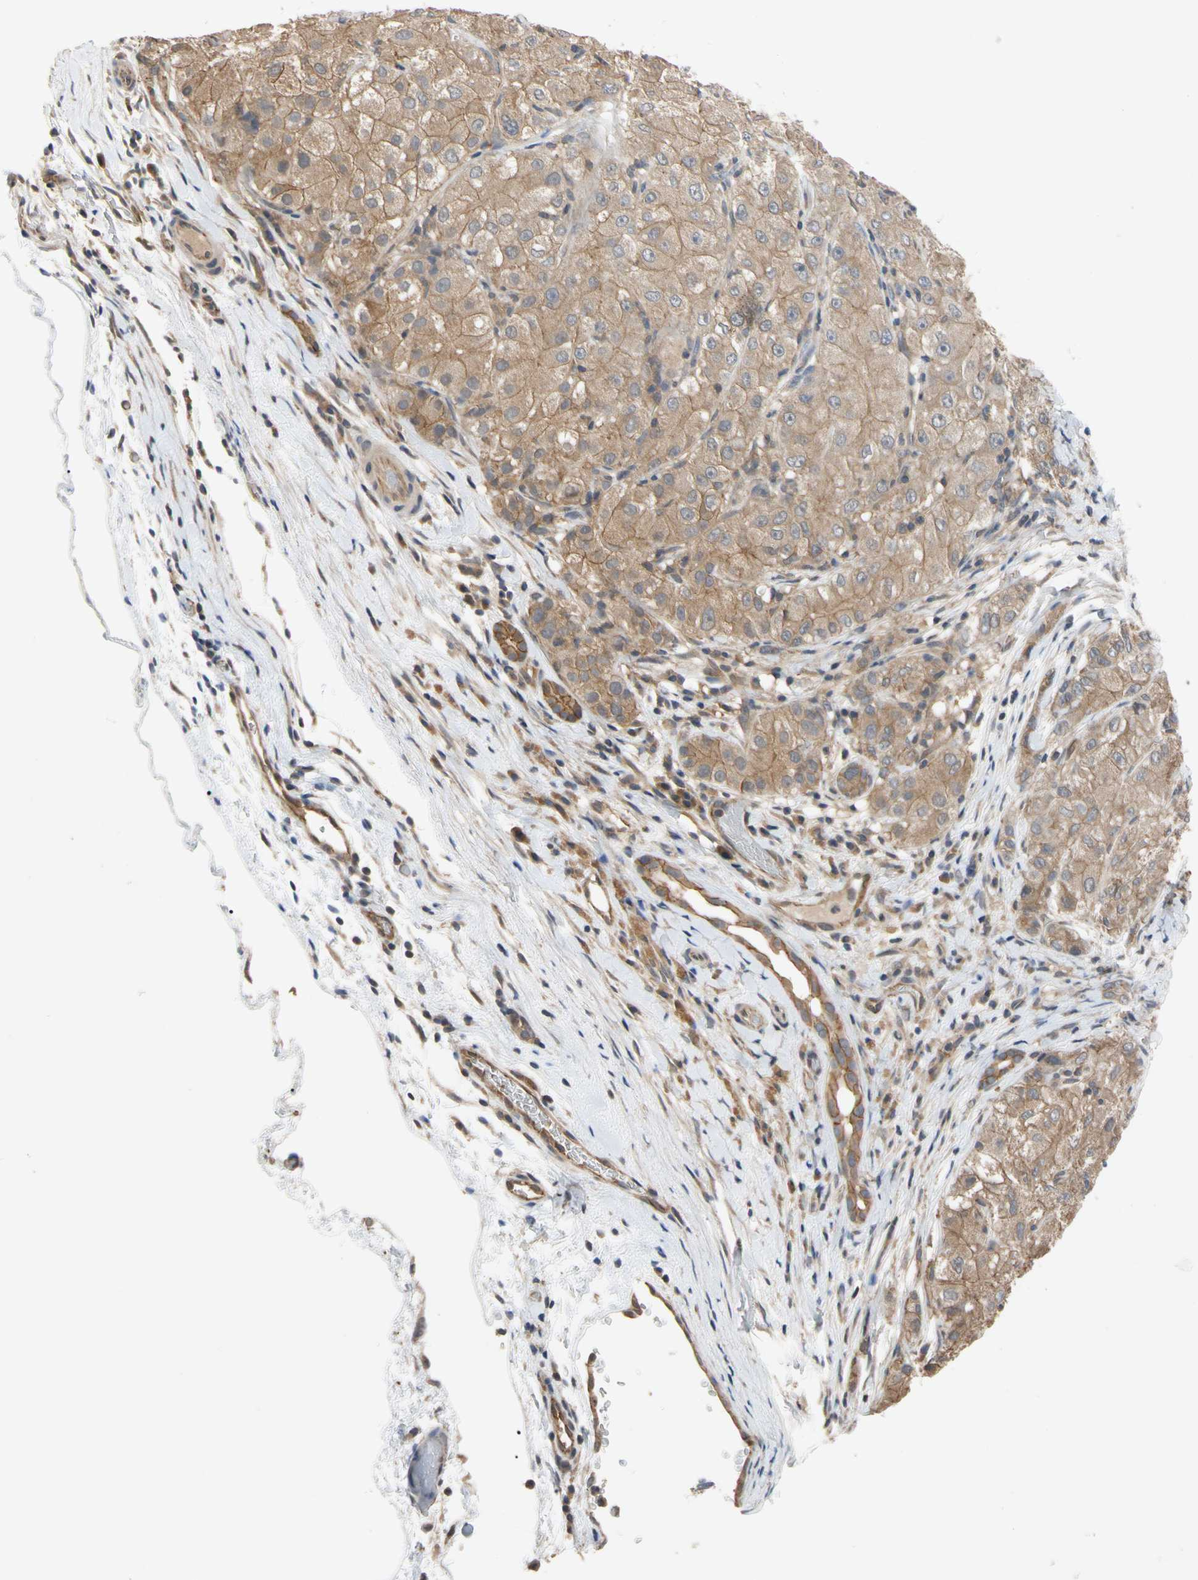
{"staining": {"intensity": "moderate", "quantity": ">75%", "location": "cytoplasmic/membranous"}, "tissue": "liver cancer", "cell_type": "Tumor cells", "image_type": "cancer", "snomed": [{"axis": "morphology", "description": "Carcinoma, Hepatocellular, NOS"}, {"axis": "topography", "description": "Liver"}], "caption": "A photomicrograph of human liver cancer (hepatocellular carcinoma) stained for a protein displays moderate cytoplasmic/membranous brown staining in tumor cells. The staining is performed using DAB (3,3'-diaminobenzidine) brown chromogen to label protein expression. The nuclei are counter-stained blue using hematoxylin.", "gene": "DPP8", "patient": {"sex": "male", "age": 80}}